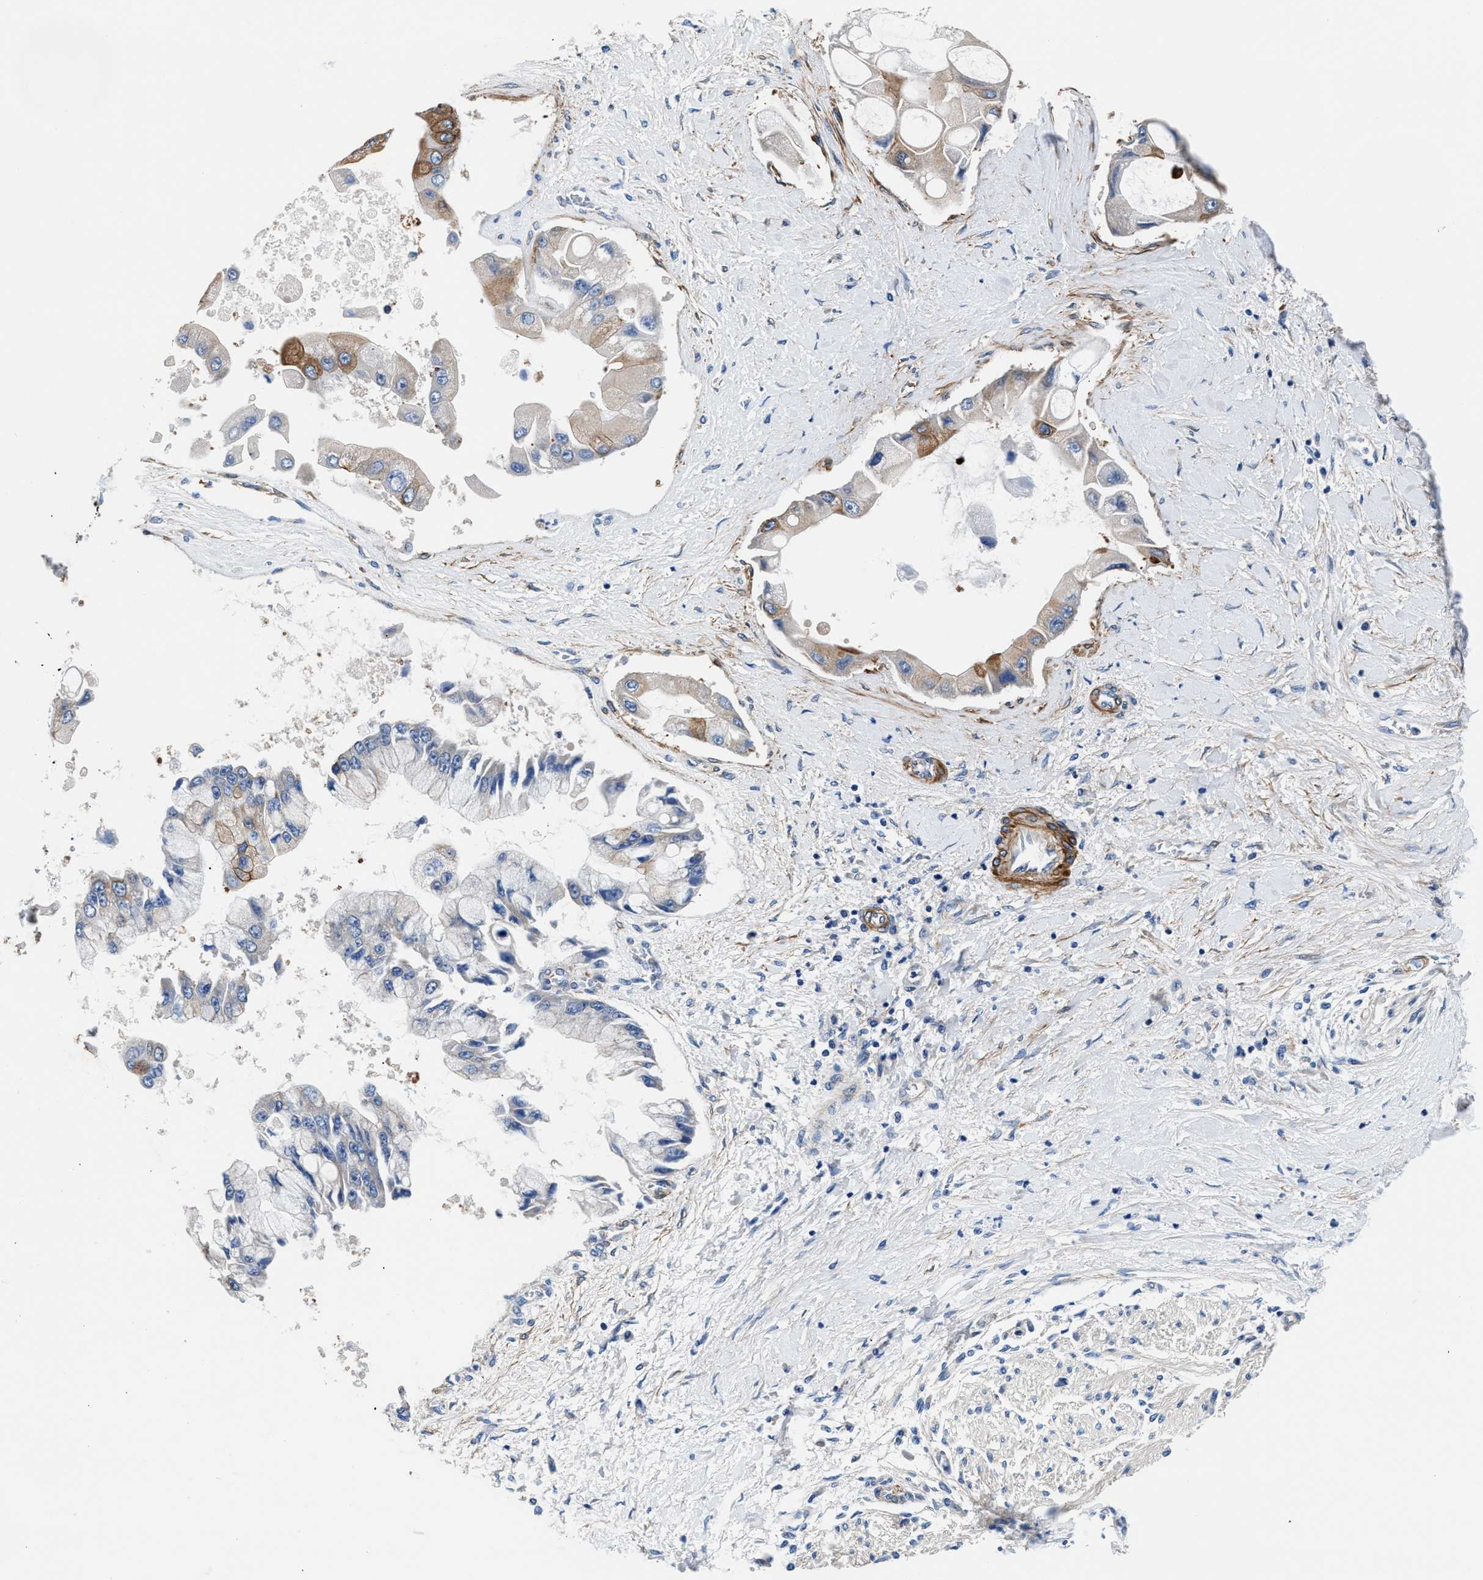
{"staining": {"intensity": "moderate", "quantity": "25%-75%", "location": "cytoplasmic/membranous"}, "tissue": "liver cancer", "cell_type": "Tumor cells", "image_type": "cancer", "snomed": [{"axis": "morphology", "description": "Cholangiocarcinoma"}, {"axis": "topography", "description": "Liver"}], "caption": "An immunohistochemistry image of neoplastic tissue is shown. Protein staining in brown labels moderate cytoplasmic/membranous positivity in liver cholangiocarcinoma within tumor cells. The protein of interest is shown in brown color, while the nuclei are stained blue.", "gene": "PARG", "patient": {"sex": "male", "age": 50}}